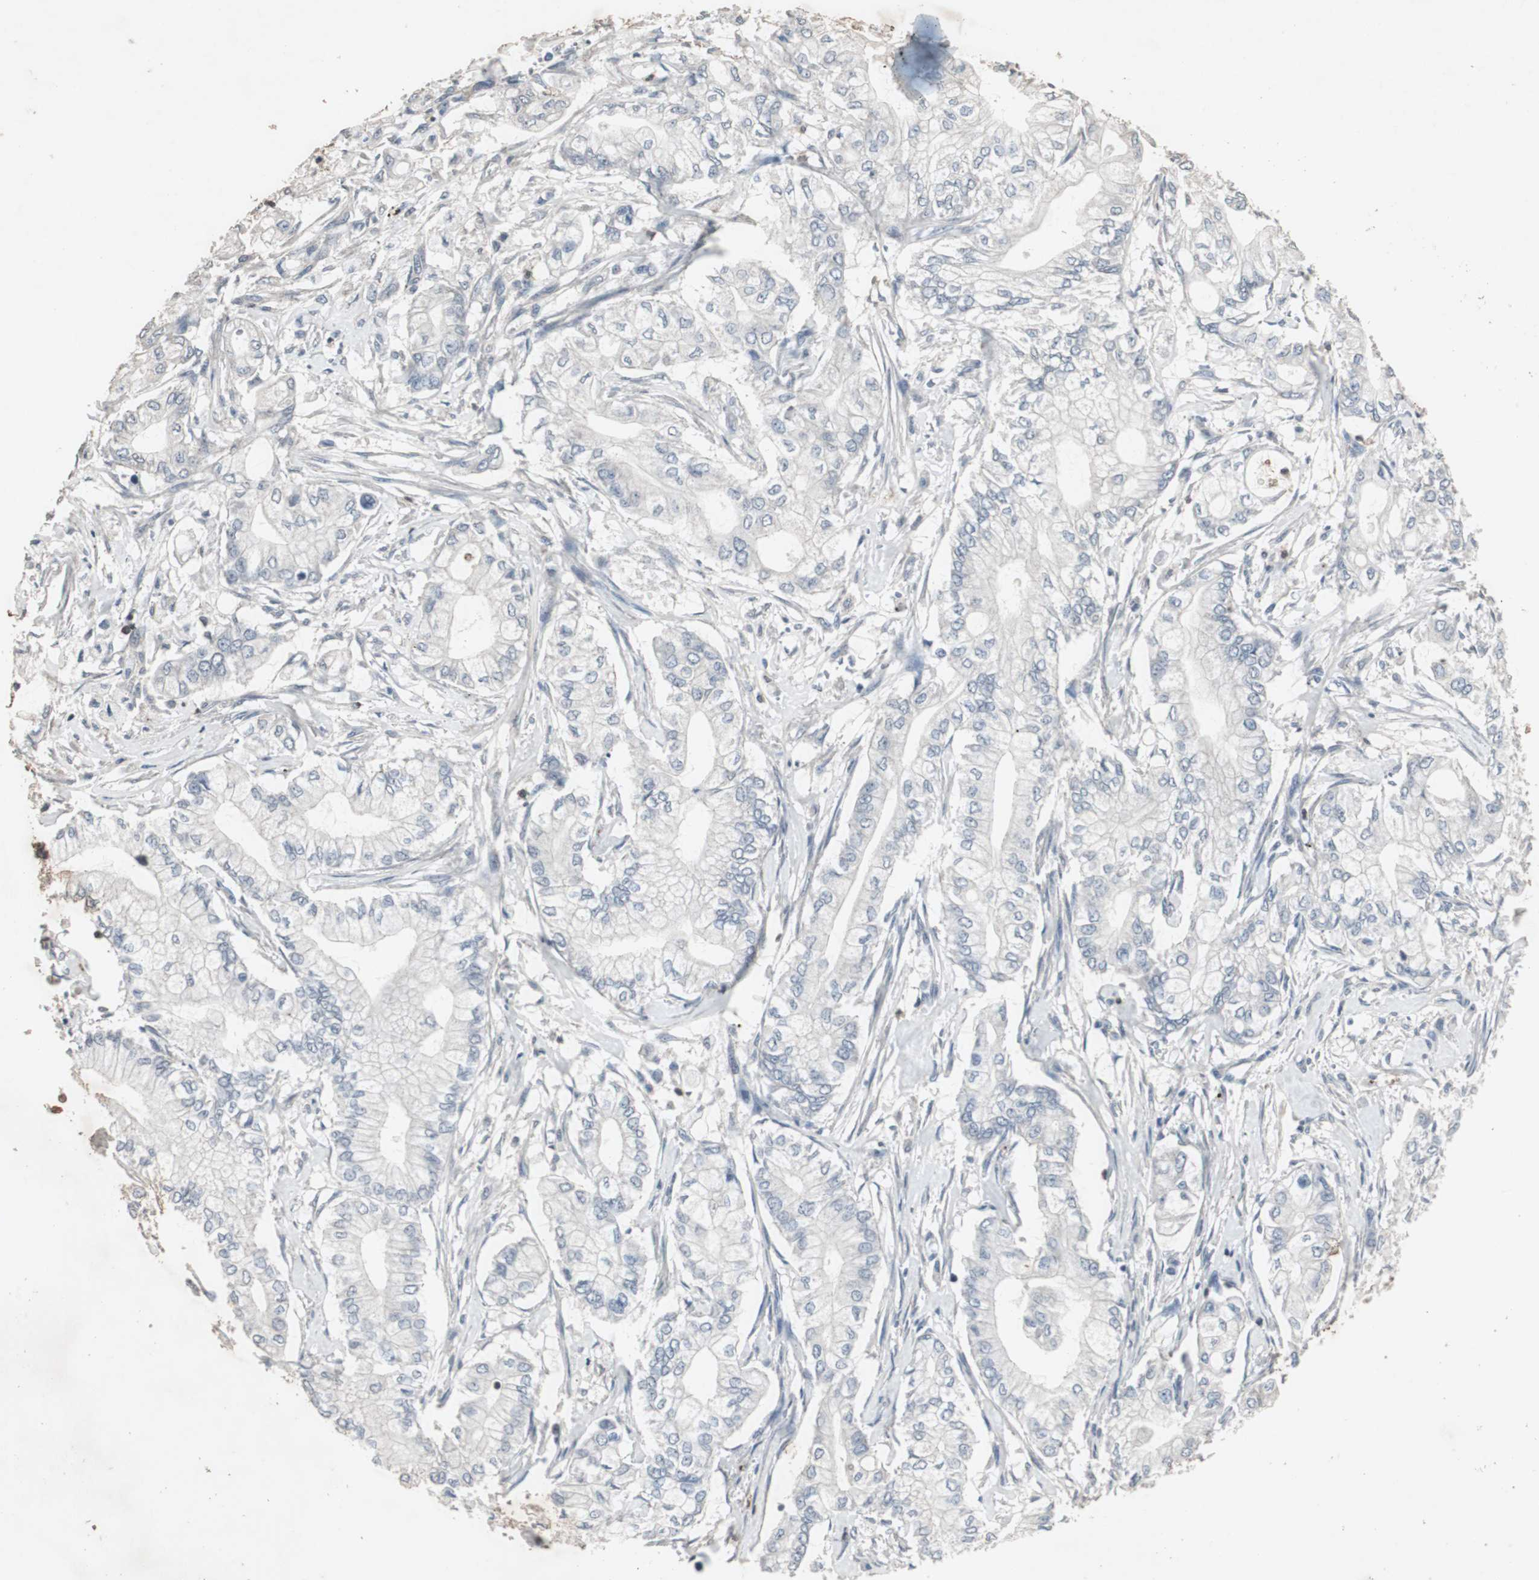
{"staining": {"intensity": "negative", "quantity": "none", "location": "none"}, "tissue": "pancreatic cancer", "cell_type": "Tumor cells", "image_type": "cancer", "snomed": [{"axis": "morphology", "description": "Adenocarcinoma, NOS"}, {"axis": "topography", "description": "Pancreas"}], "caption": "Tumor cells are negative for brown protein staining in pancreatic cancer (adenocarcinoma). (DAB (3,3'-diaminobenzidine) IHC visualized using brightfield microscopy, high magnification).", "gene": "ADNP2", "patient": {"sex": "male", "age": 70}}